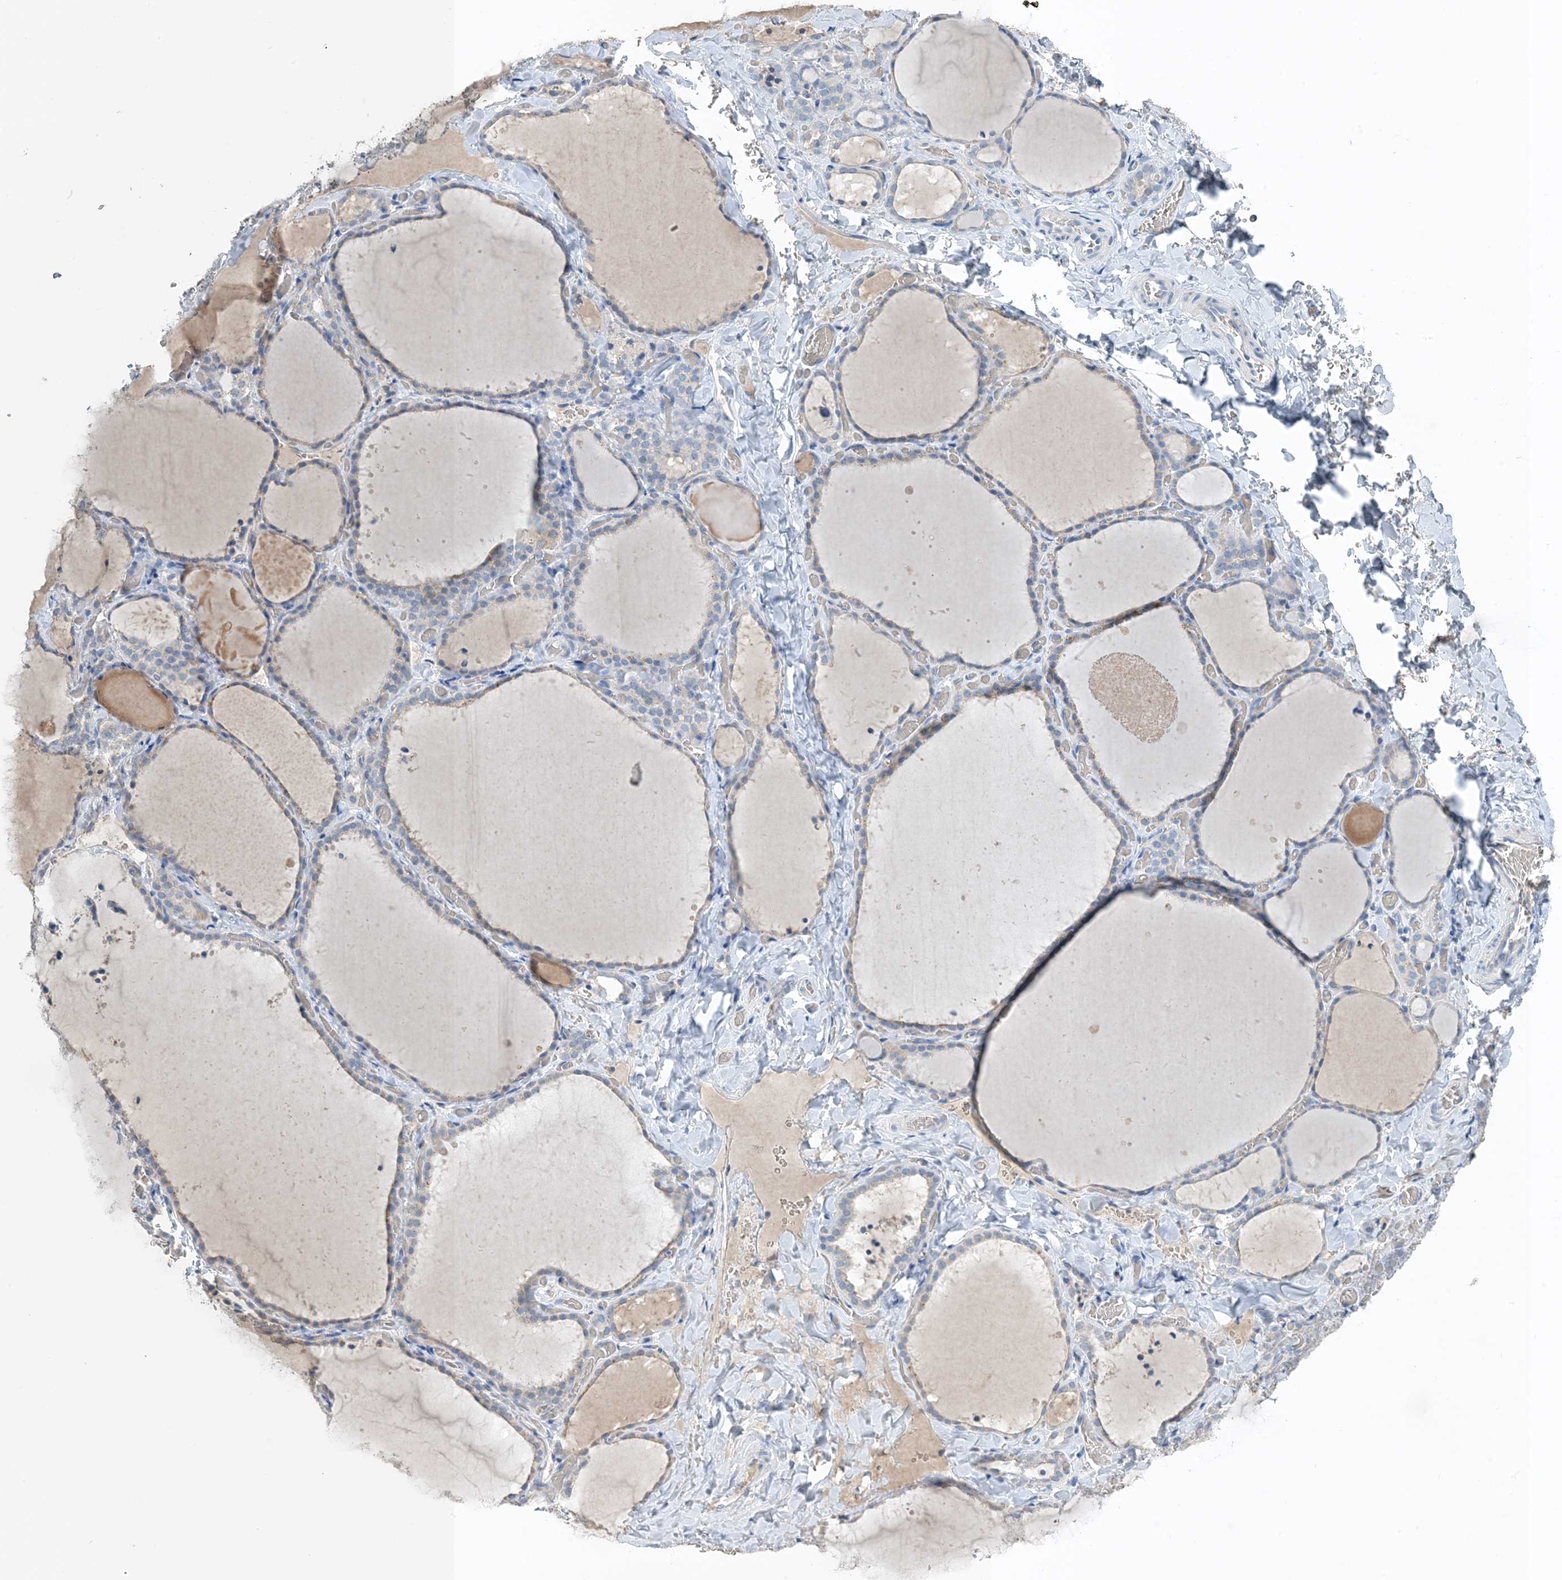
{"staining": {"intensity": "weak", "quantity": "<25%", "location": "cytoplasmic/membranous"}, "tissue": "thyroid gland", "cell_type": "Glandular cells", "image_type": "normal", "snomed": [{"axis": "morphology", "description": "Normal tissue, NOS"}, {"axis": "topography", "description": "Thyroid gland"}], "caption": "Histopathology image shows no protein staining in glandular cells of unremarkable thyroid gland.", "gene": "CTRL", "patient": {"sex": "female", "age": 22}}